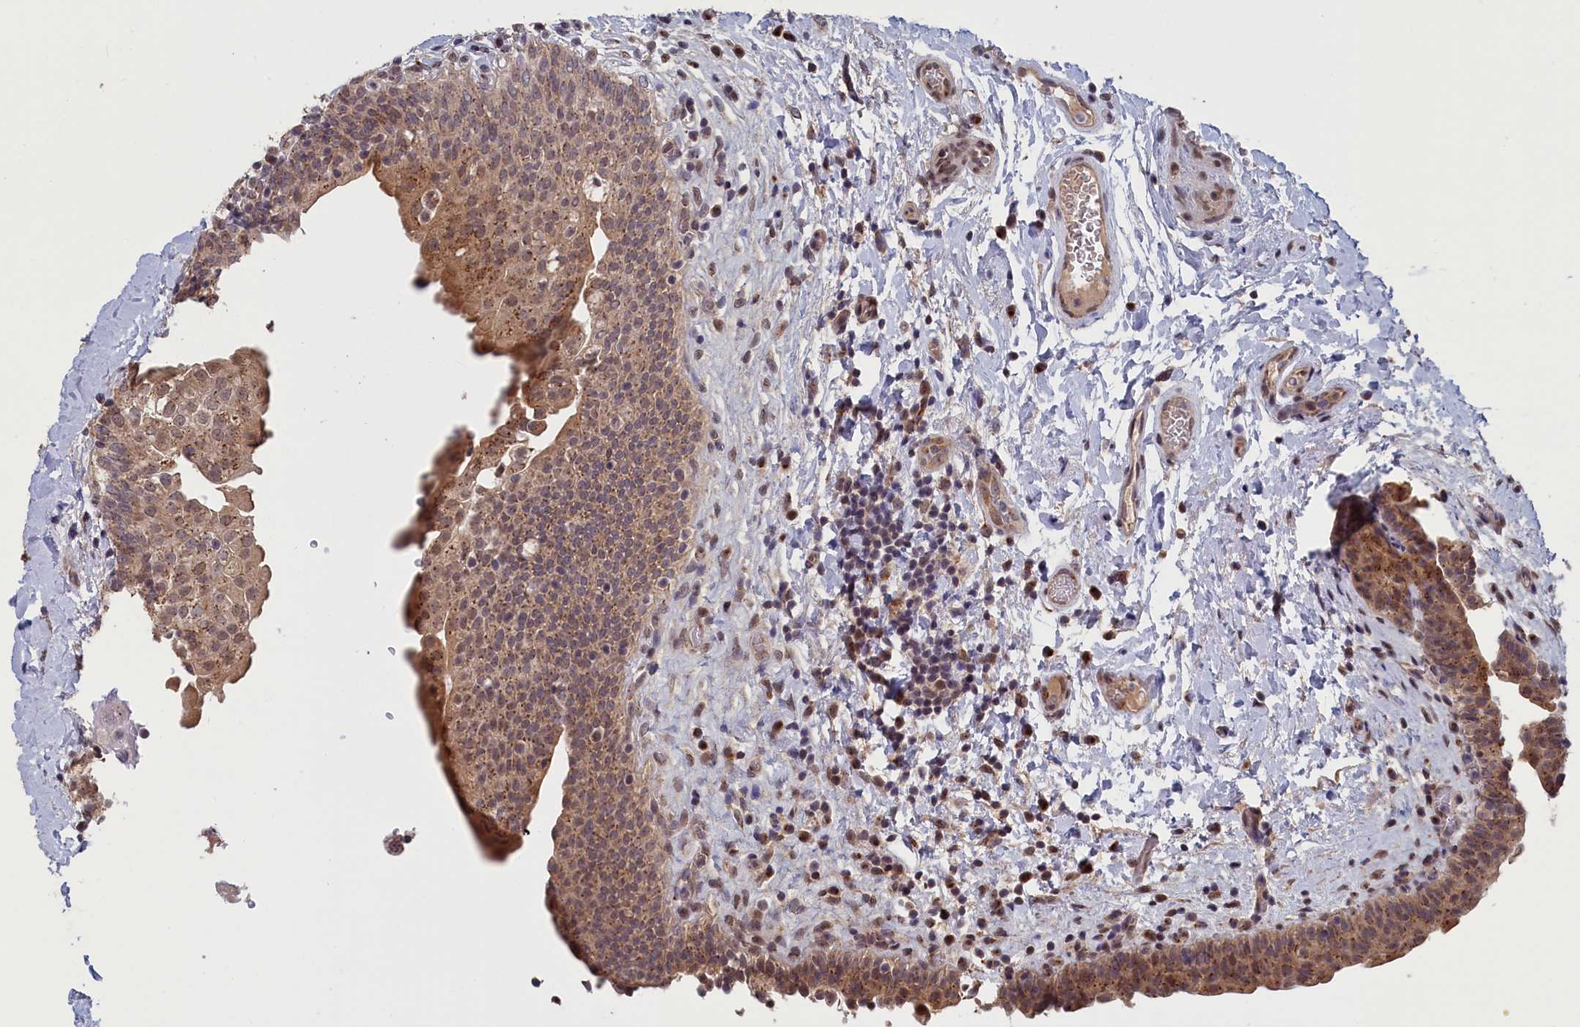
{"staining": {"intensity": "moderate", "quantity": "25%-75%", "location": "cytoplasmic/membranous,nuclear"}, "tissue": "urinary bladder", "cell_type": "Urothelial cells", "image_type": "normal", "snomed": [{"axis": "morphology", "description": "Normal tissue, NOS"}, {"axis": "topography", "description": "Urinary bladder"}], "caption": "Urothelial cells display moderate cytoplasmic/membranous,nuclear expression in approximately 25%-75% of cells in unremarkable urinary bladder. (brown staining indicates protein expression, while blue staining denotes nuclei).", "gene": "PIGQ", "patient": {"sex": "male", "age": 83}}